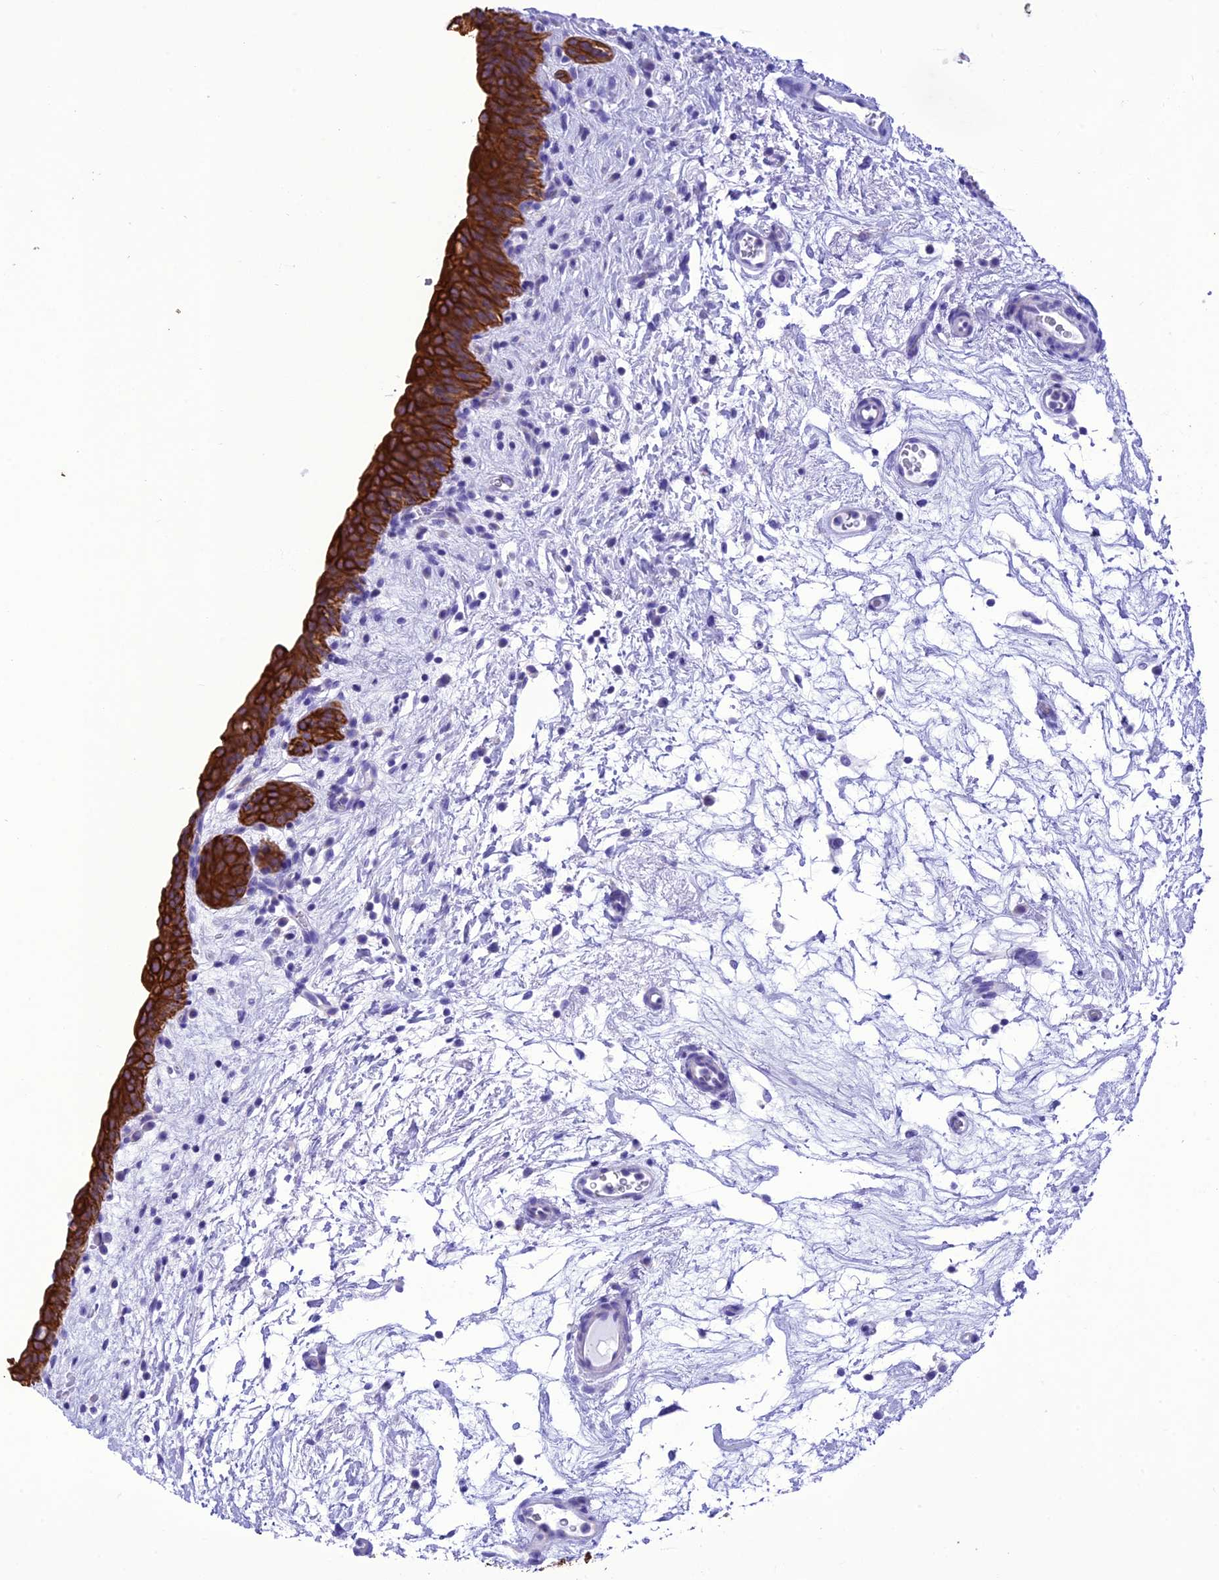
{"staining": {"intensity": "strong", "quantity": ">75%", "location": "cytoplasmic/membranous"}, "tissue": "urinary bladder", "cell_type": "Urothelial cells", "image_type": "normal", "snomed": [{"axis": "morphology", "description": "Normal tissue, NOS"}, {"axis": "topography", "description": "Urinary bladder"}], "caption": "Urinary bladder stained with immunohistochemistry displays strong cytoplasmic/membranous expression in approximately >75% of urothelial cells. Using DAB (3,3'-diaminobenzidine) (brown) and hematoxylin (blue) stains, captured at high magnification using brightfield microscopy.", "gene": "VPS52", "patient": {"sex": "male", "age": 83}}